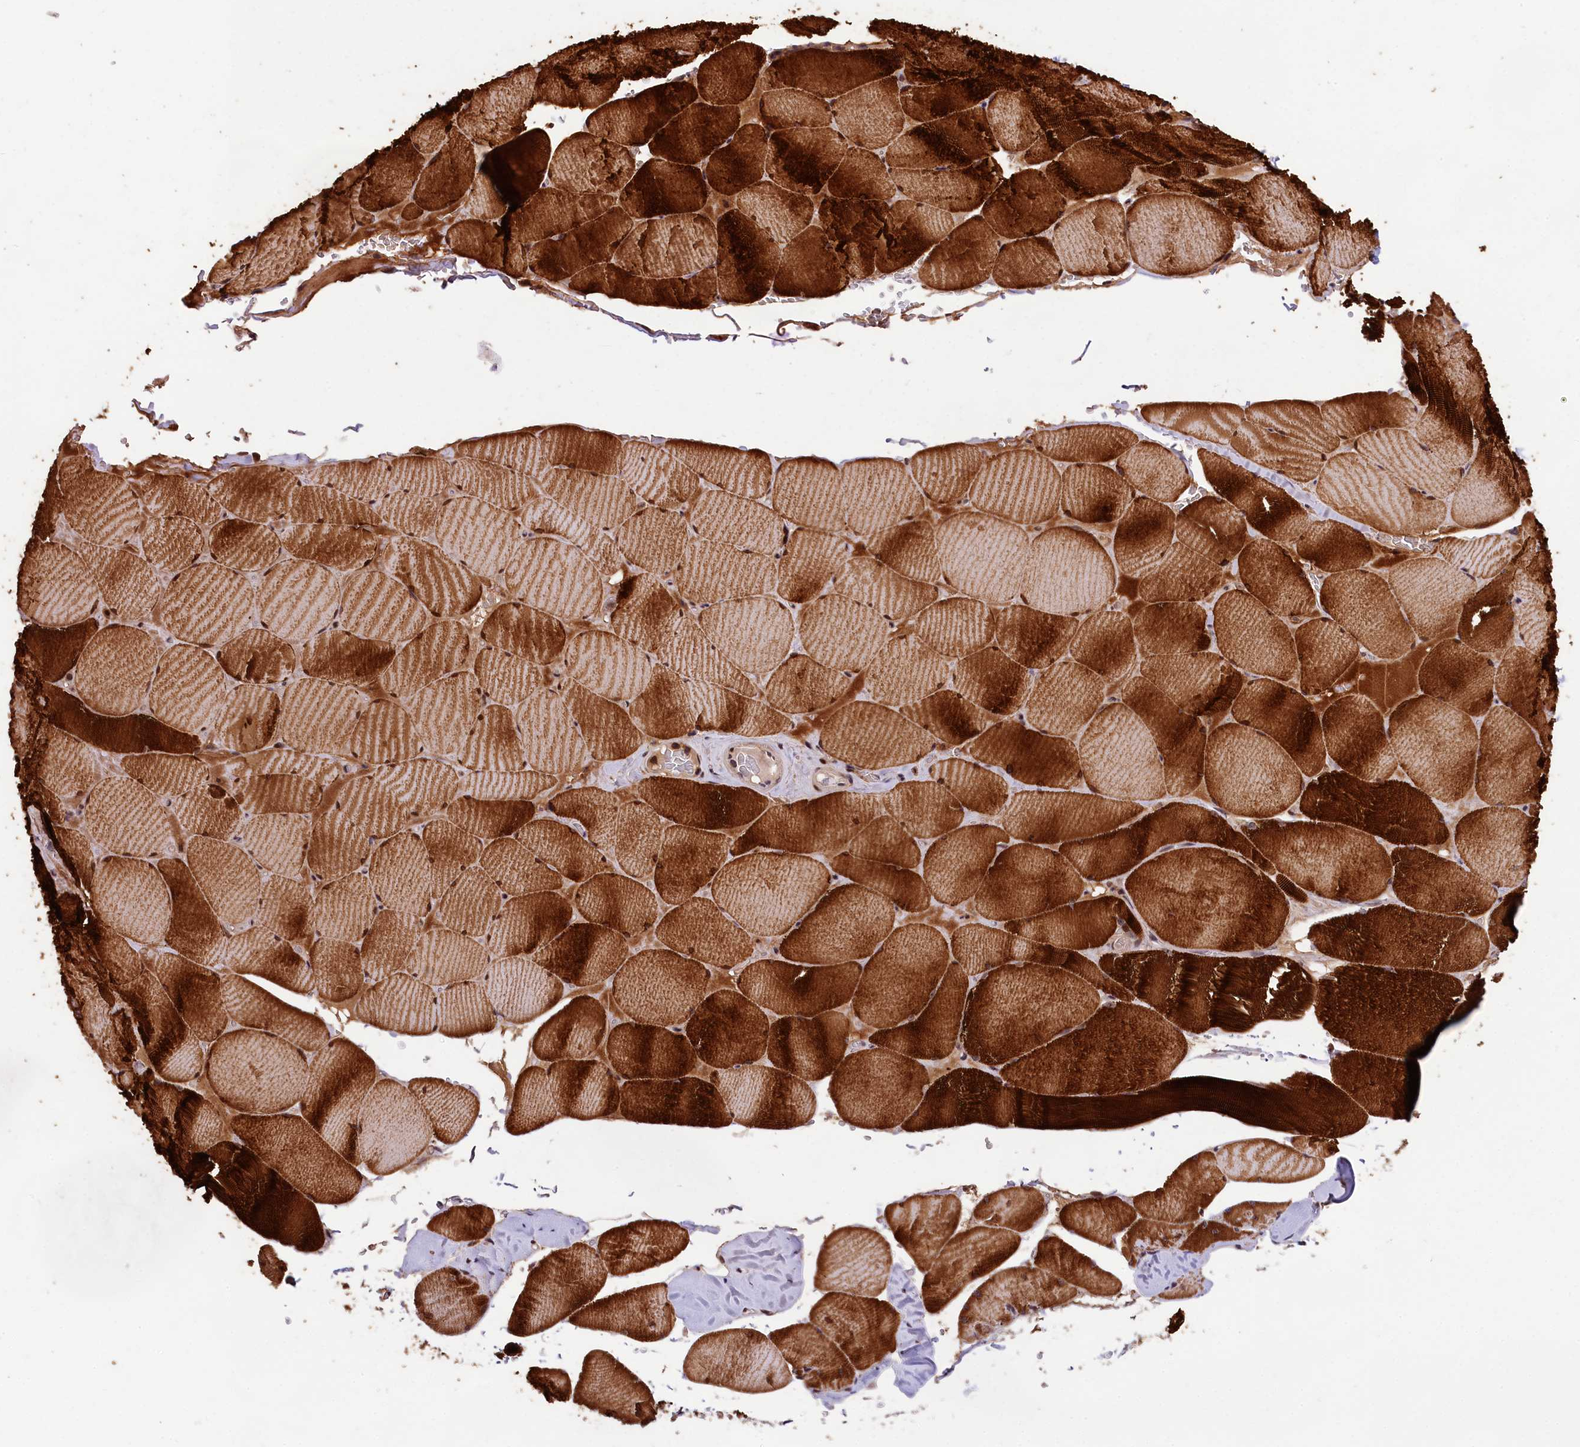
{"staining": {"intensity": "strong", "quantity": ">75%", "location": "cytoplasmic/membranous"}, "tissue": "skeletal muscle", "cell_type": "Myocytes", "image_type": "normal", "snomed": [{"axis": "morphology", "description": "Normal tissue, NOS"}, {"axis": "topography", "description": "Skeletal muscle"}, {"axis": "topography", "description": "Head-Neck"}], "caption": "High-power microscopy captured an immunohistochemistry micrograph of benign skeletal muscle, revealing strong cytoplasmic/membranous expression in approximately >75% of myocytes.", "gene": "PHAF1", "patient": {"sex": "male", "age": 66}}